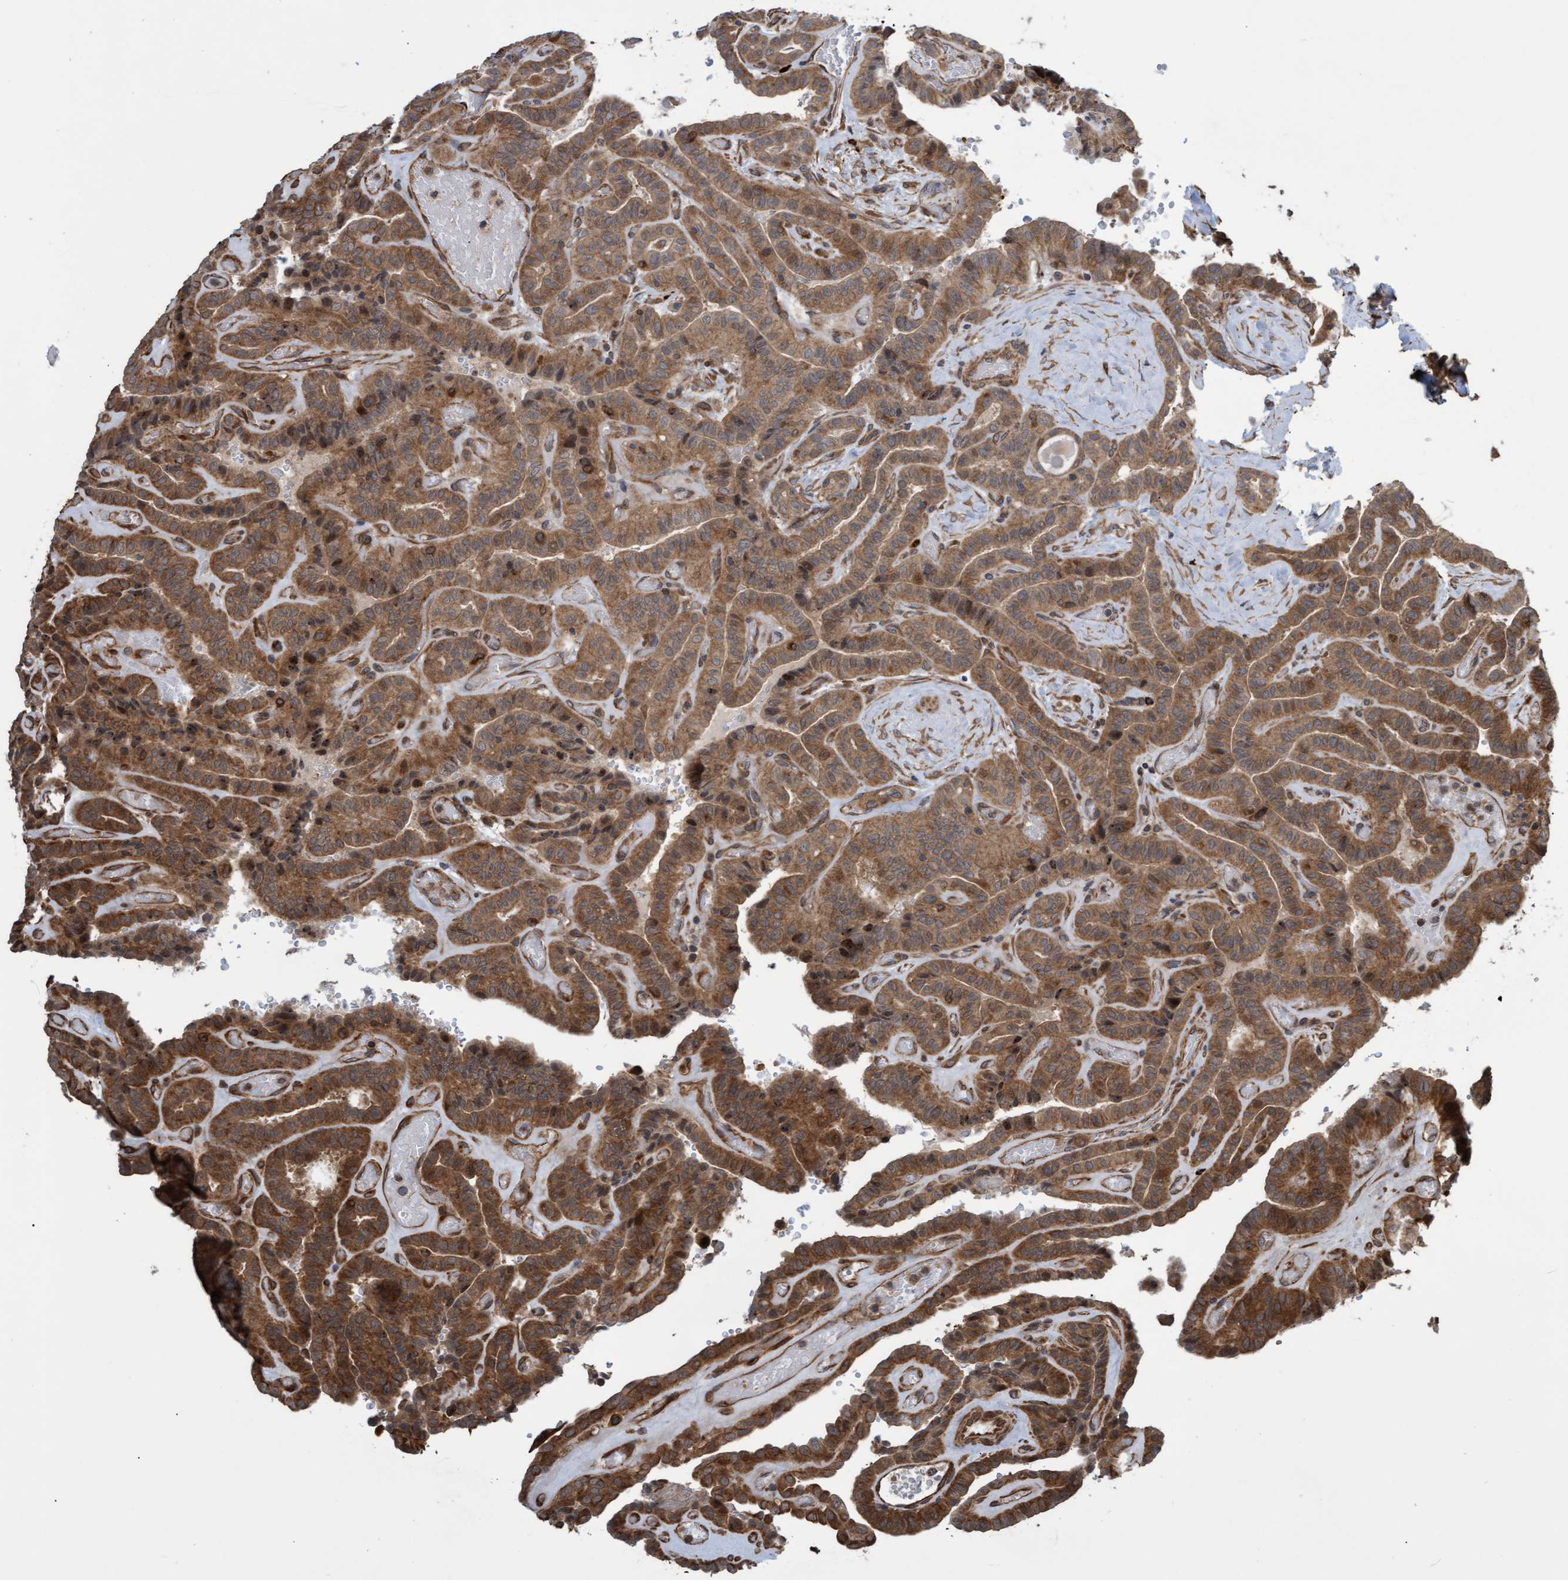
{"staining": {"intensity": "moderate", "quantity": ">75%", "location": "cytoplasmic/membranous"}, "tissue": "thyroid cancer", "cell_type": "Tumor cells", "image_type": "cancer", "snomed": [{"axis": "morphology", "description": "Papillary adenocarcinoma, NOS"}, {"axis": "topography", "description": "Thyroid gland"}], "caption": "Thyroid cancer (papillary adenocarcinoma) stained with a protein marker reveals moderate staining in tumor cells.", "gene": "TNFRSF10B", "patient": {"sex": "male", "age": 77}}